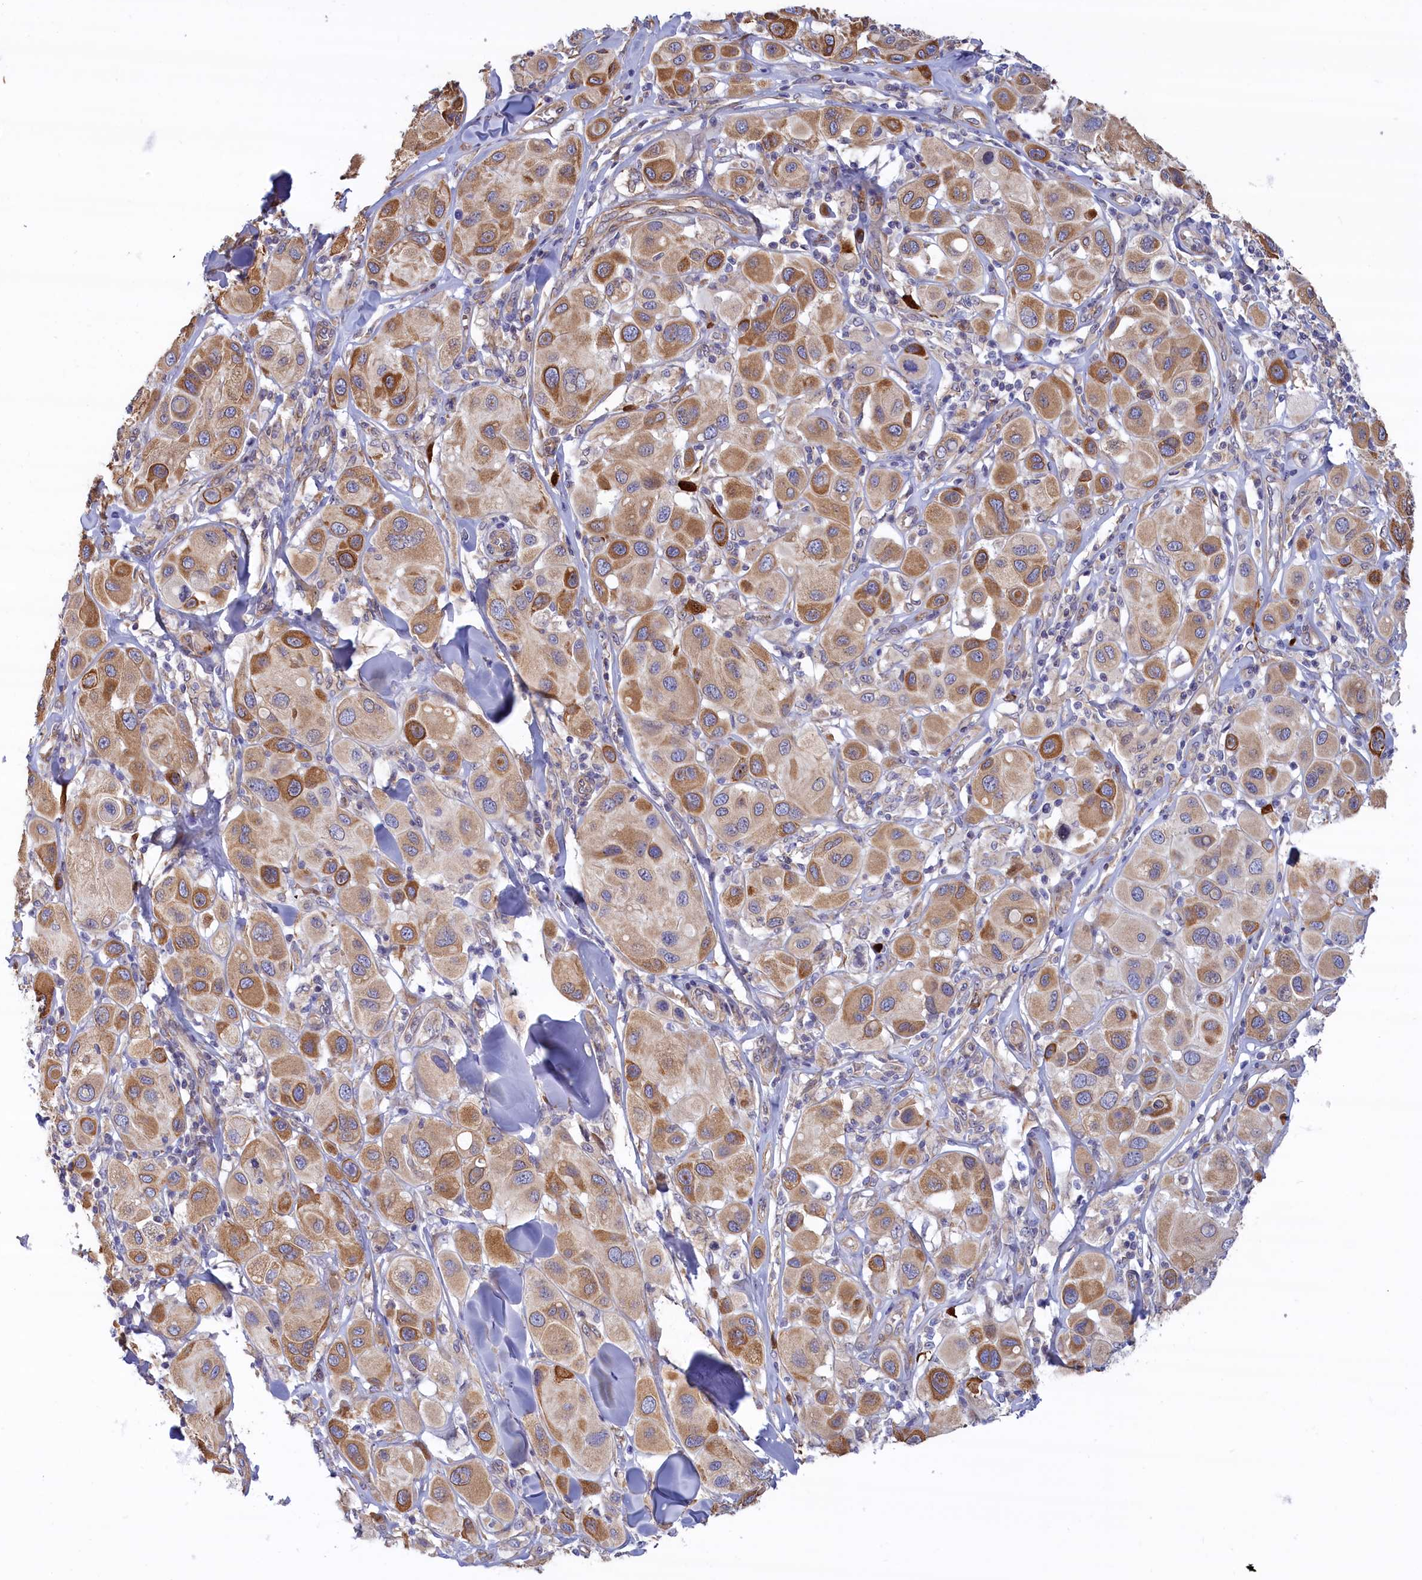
{"staining": {"intensity": "moderate", "quantity": ">75%", "location": "cytoplasmic/membranous"}, "tissue": "melanoma", "cell_type": "Tumor cells", "image_type": "cancer", "snomed": [{"axis": "morphology", "description": "Malignant melanoma, Metastatic site"}, {"axis": "topography", "description": "Skin"}], "caption": "The micrograph displays a brown stain indicating the presence of a protein in the cytoplasmic/membranous of tumor cells in melanoma.", "gene": "ABCC12", "patient": {"sex": "male", "age": 41}}